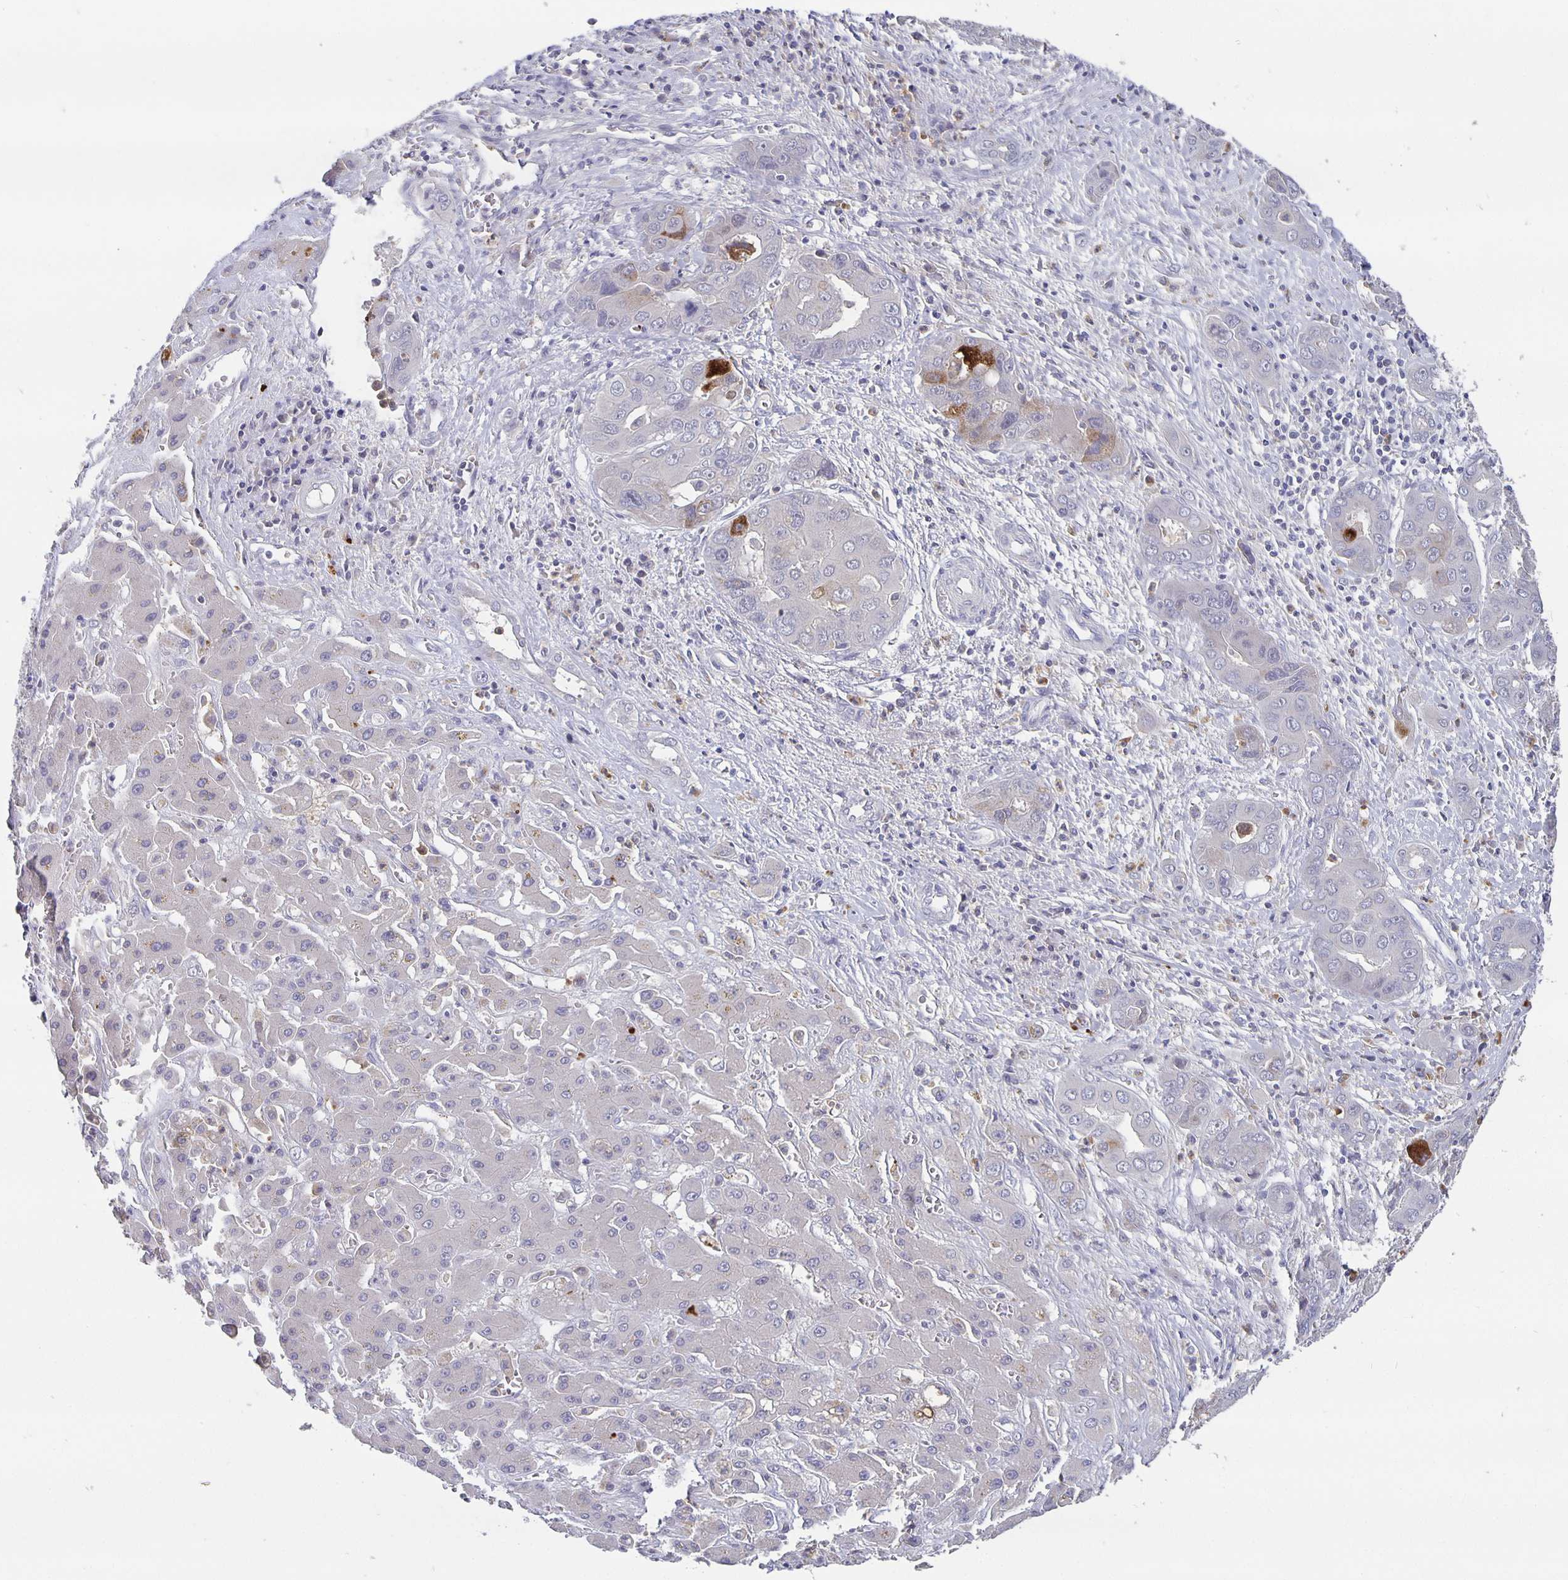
{"staining": {"intensity": "strong", "quantity": "<25%", "location": "cytoplasmic/membranous"}, "tissue": "liver cancer", "cell_type": "Tumor cells", "image_type": "cancer", "snomed": [{"axis": "morphology", "description": "Cholangiocarcinoma"}, {"axis": "topography", "description": "Liver"}], "caption": "Liver cholangiocarcinoma stained with immunohistochemistry (IHC) exhibits strong cytoplasmic/membranous staining in about <25% of tumor cells. The protein is shown in brown color, while the nuclei are stained blue.", "gene": "GDF15", "patient": {"sex": "male", "age": 67}}